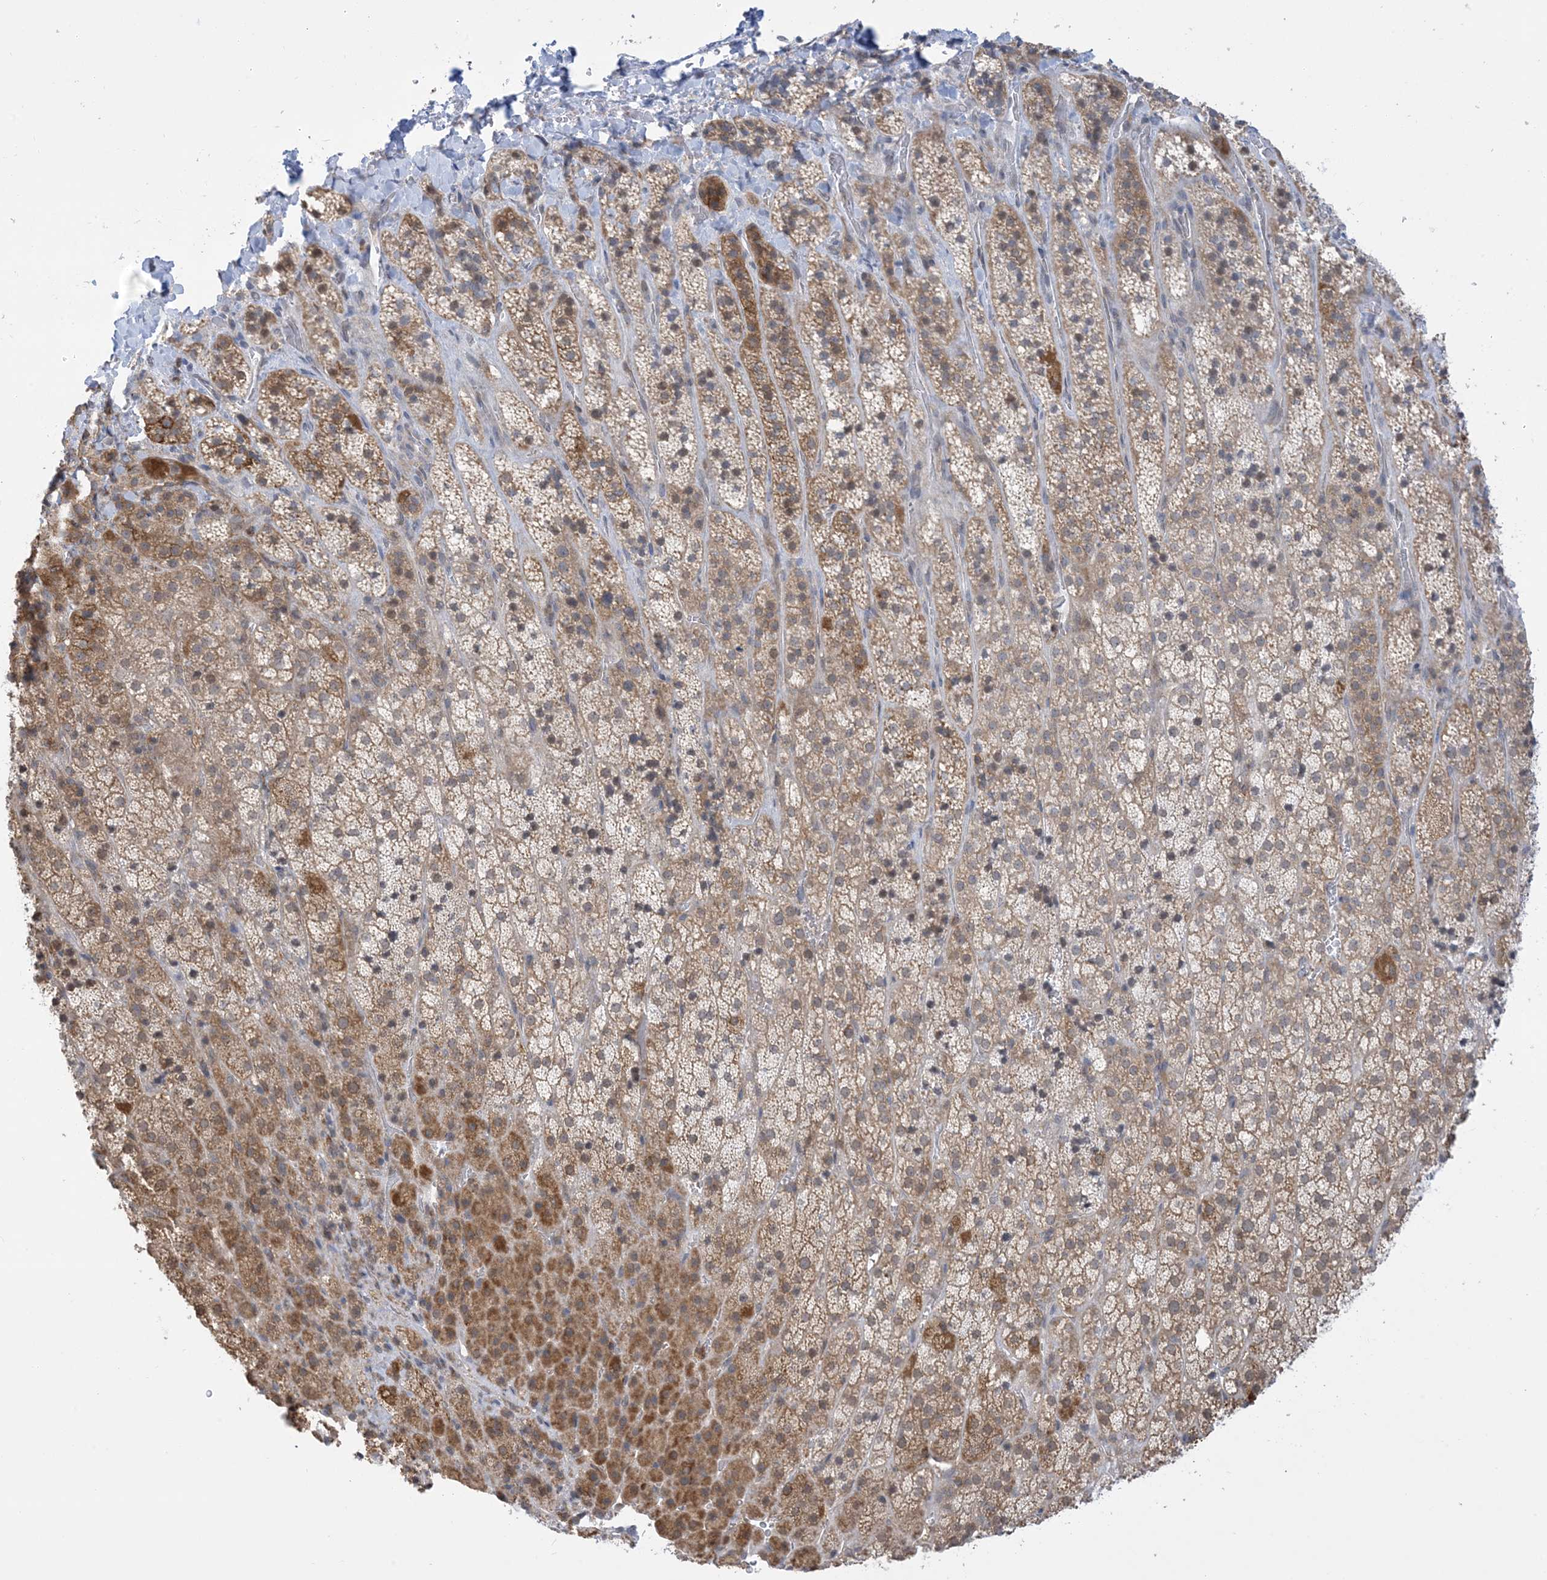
{"staining": {"intensity": "moderate", "quantity": "25%-75%", "location": "cytoplasmic/membranous"}, "tissue": "adrenal gland", "cell_type": "Glandular cells", "image_type": "normal", "snomed": [{"axis": "morphology", "description": "Normal tissue, NOS"}, {"axis": "topography", "description": "Adrenal gland"}], "caption": "High-magnification brightfield microscopy of normal adrenal gland stained with DAB (3,3'-diaminobenzidine) (brown) and counterstained with hematoxylin (blue). glandular cells exhibit moderate cytoplasmic/membranous staining is present in approximately25%-75% of cells.", "gene": "CASP4", "patient": {"sex": "female", "age": 57}}